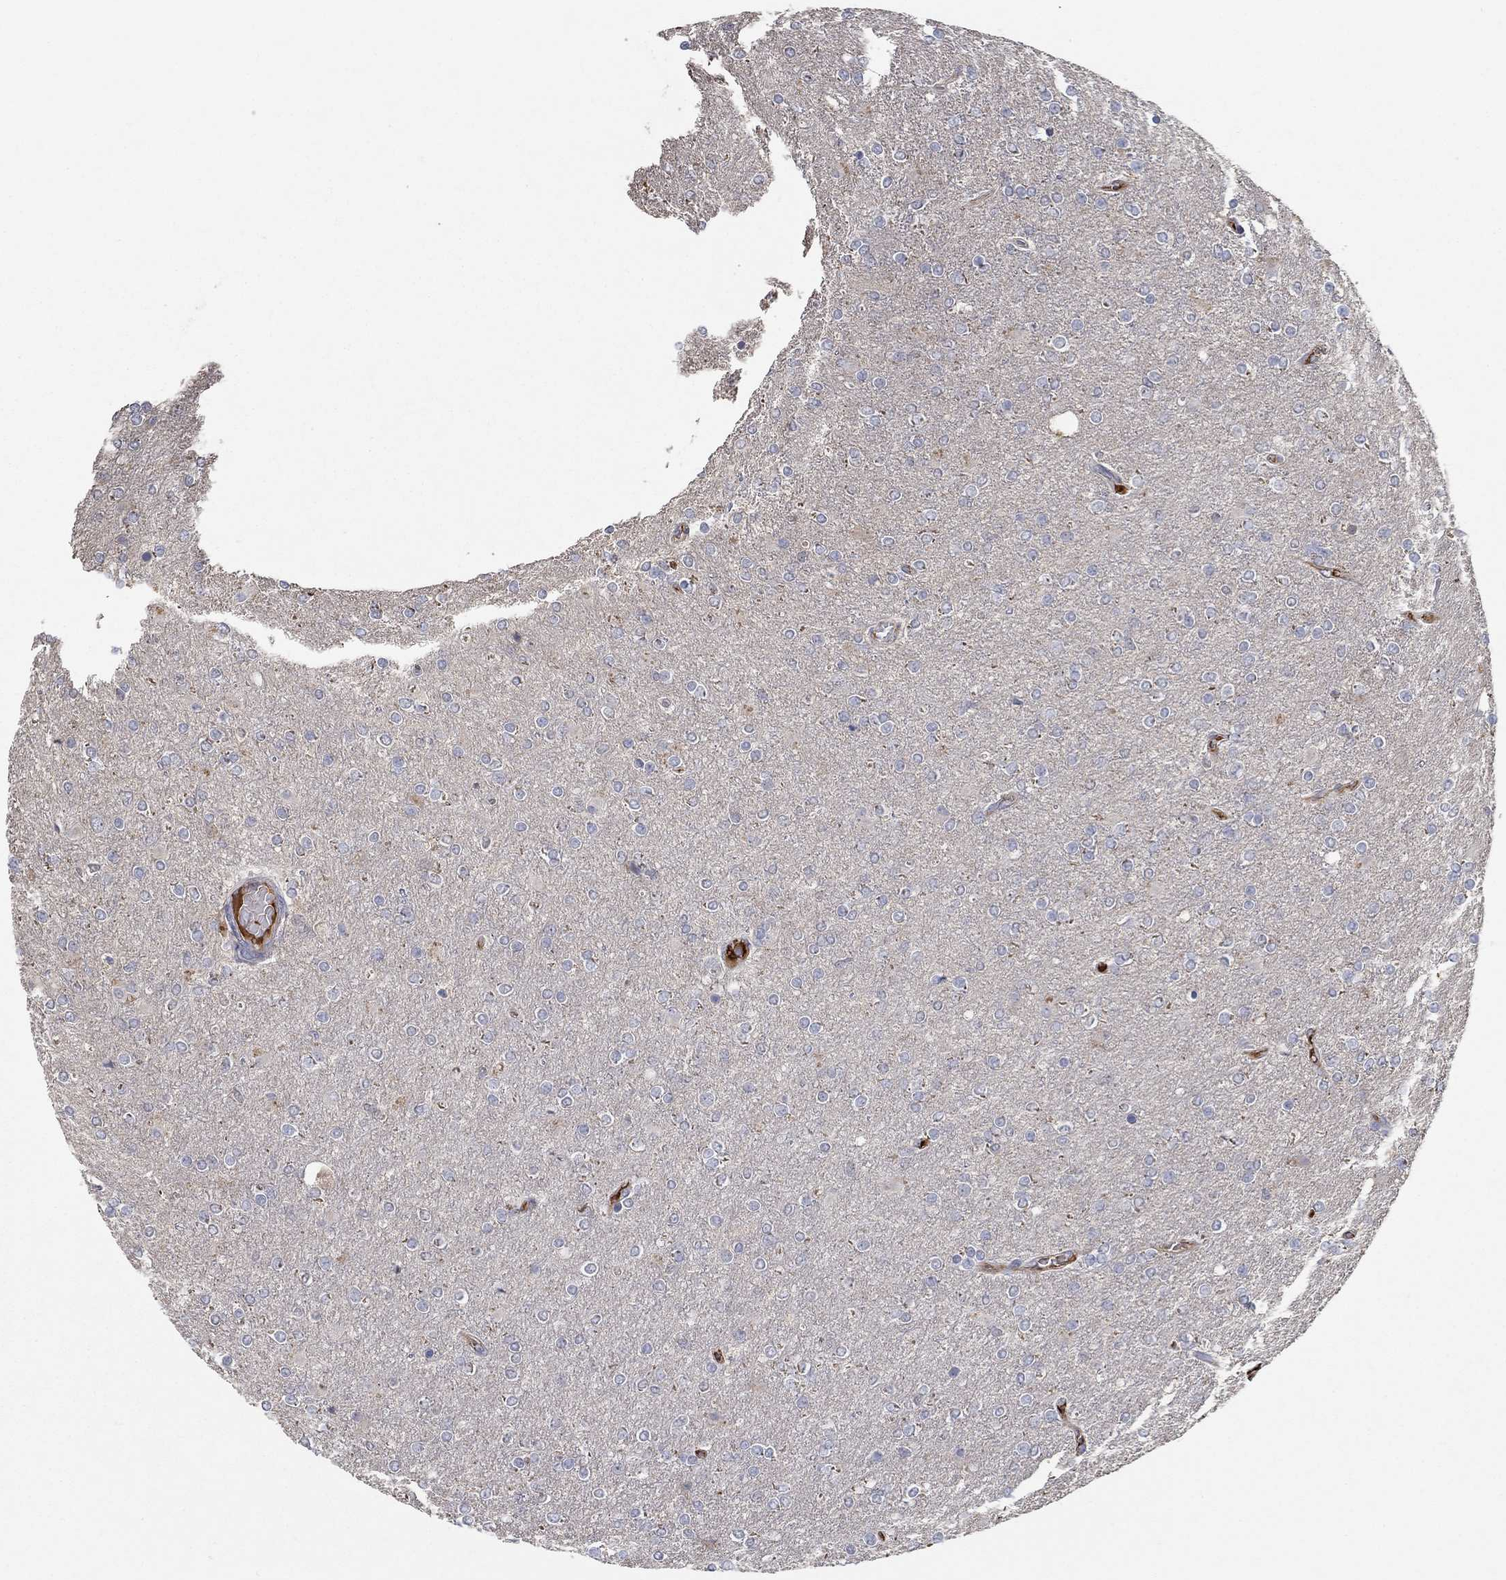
{"staining": {"intensity": "negative", "quantity": "none", "location": "none"}, "tissue": "glioma", "cell_type": "Tumor cells", "image_type": "cancer", "snomed": [{"axis": "morphology", "description": "Glioma, malignant, High grade"}, {"axis": "topography", "description": "Cerebral cortex"}], "caption": "Immunohistochemical staining of high-grade glioma (malignant) displays no significant expression in tumor cells.", "gene": "IL10", "patient": {"sex": "male", "age": 70}}